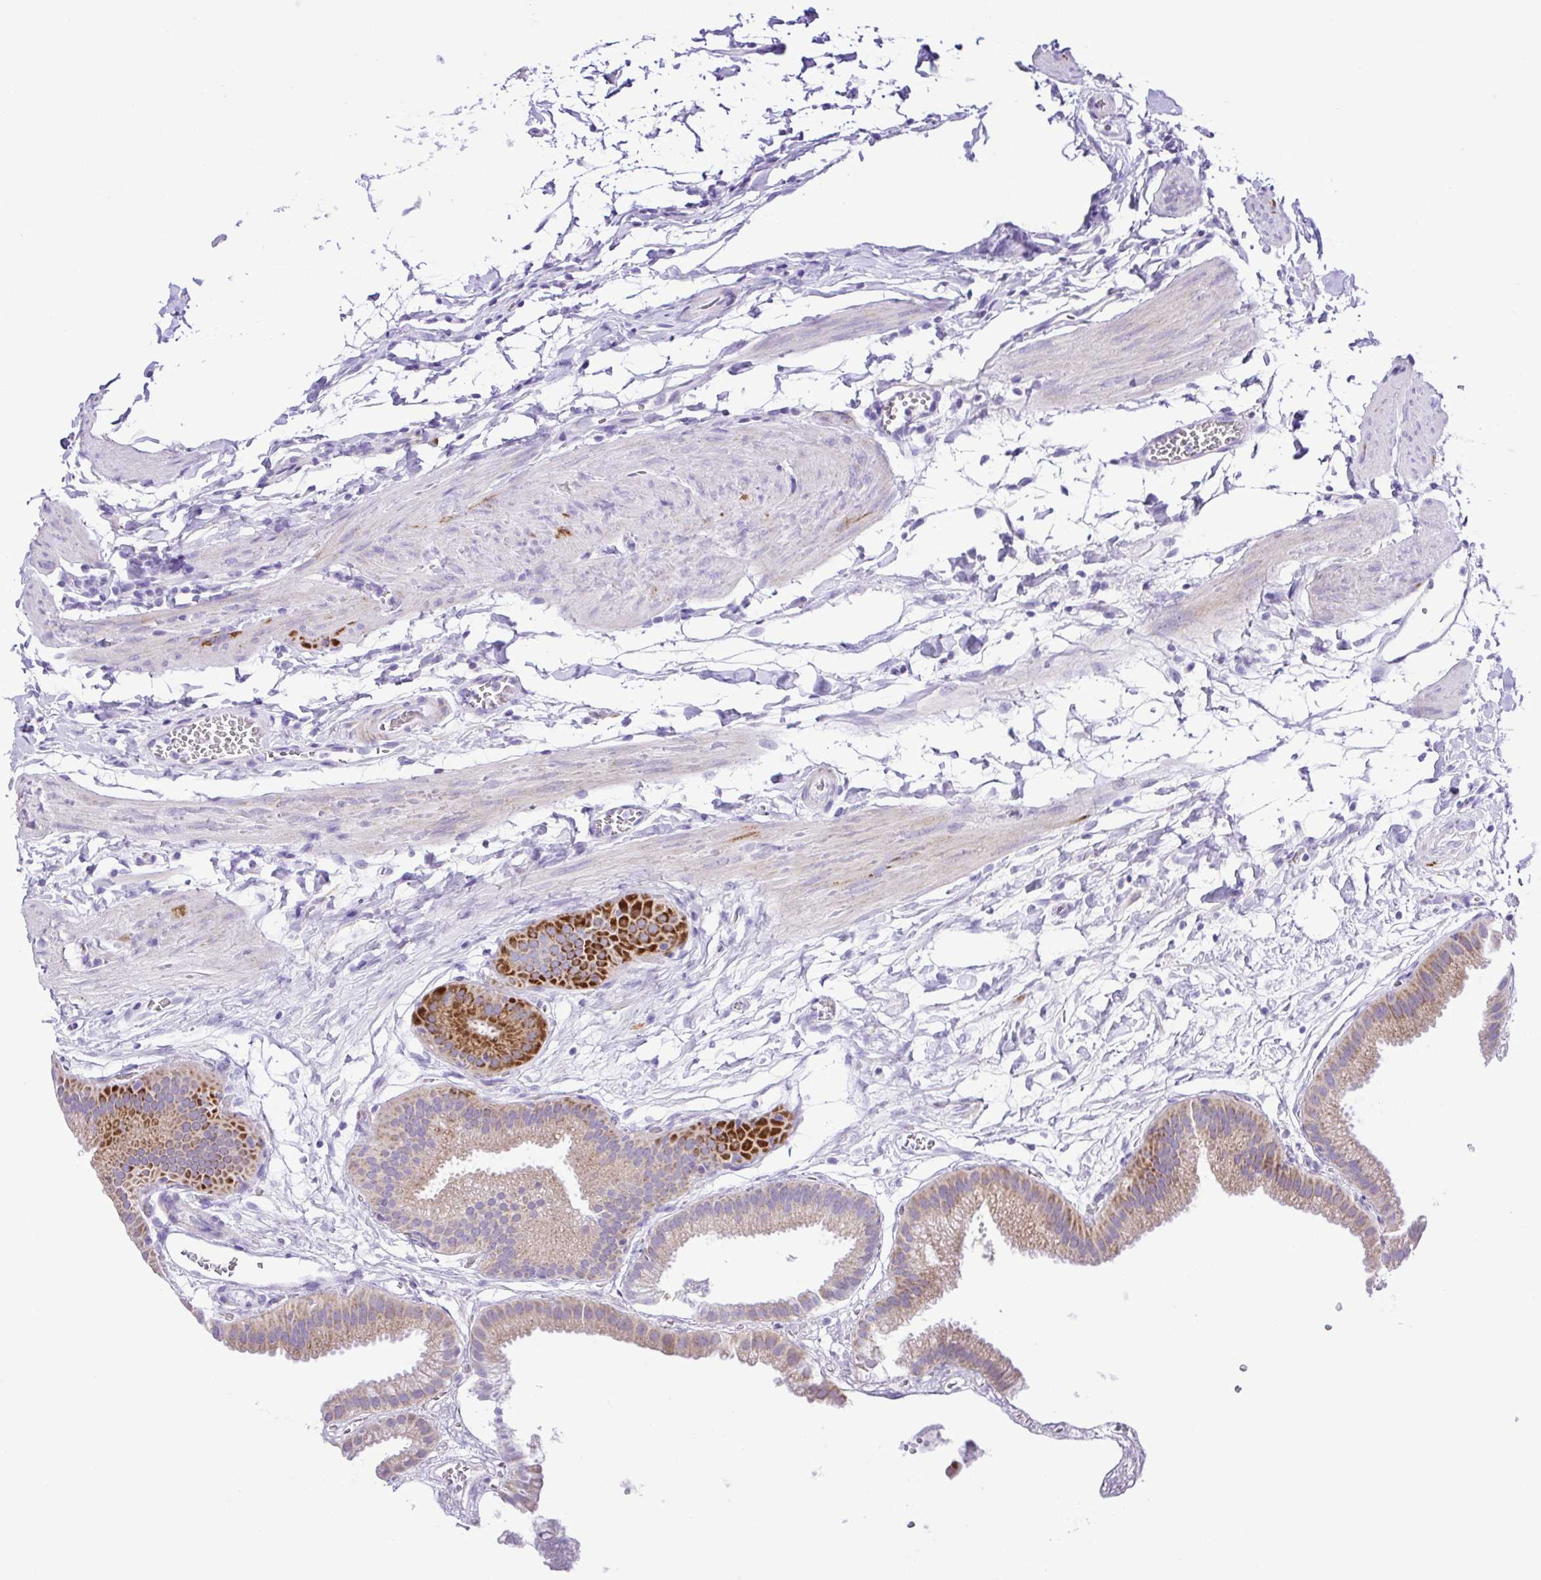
{"staining": {"intensity": "strong", "quantity": "<25%", "location": "cytoplasmic/membranous"}, "tissue": "gallbladder", "cell_type": "Glandular cells", "image_type": "normal", "snomed": [{"axis": "morphology", "description": "Normal tissue, NOS"}, {"axis": "topography", "description": "Gallbladder"}], "caption": "Human gallbladder stained with a brown dye displays strong cytoplasmic/membranous positive staining in about <25% of glandular cells.", "gene": "SYT1", "patient": {"sex": "female", "age": 63}}